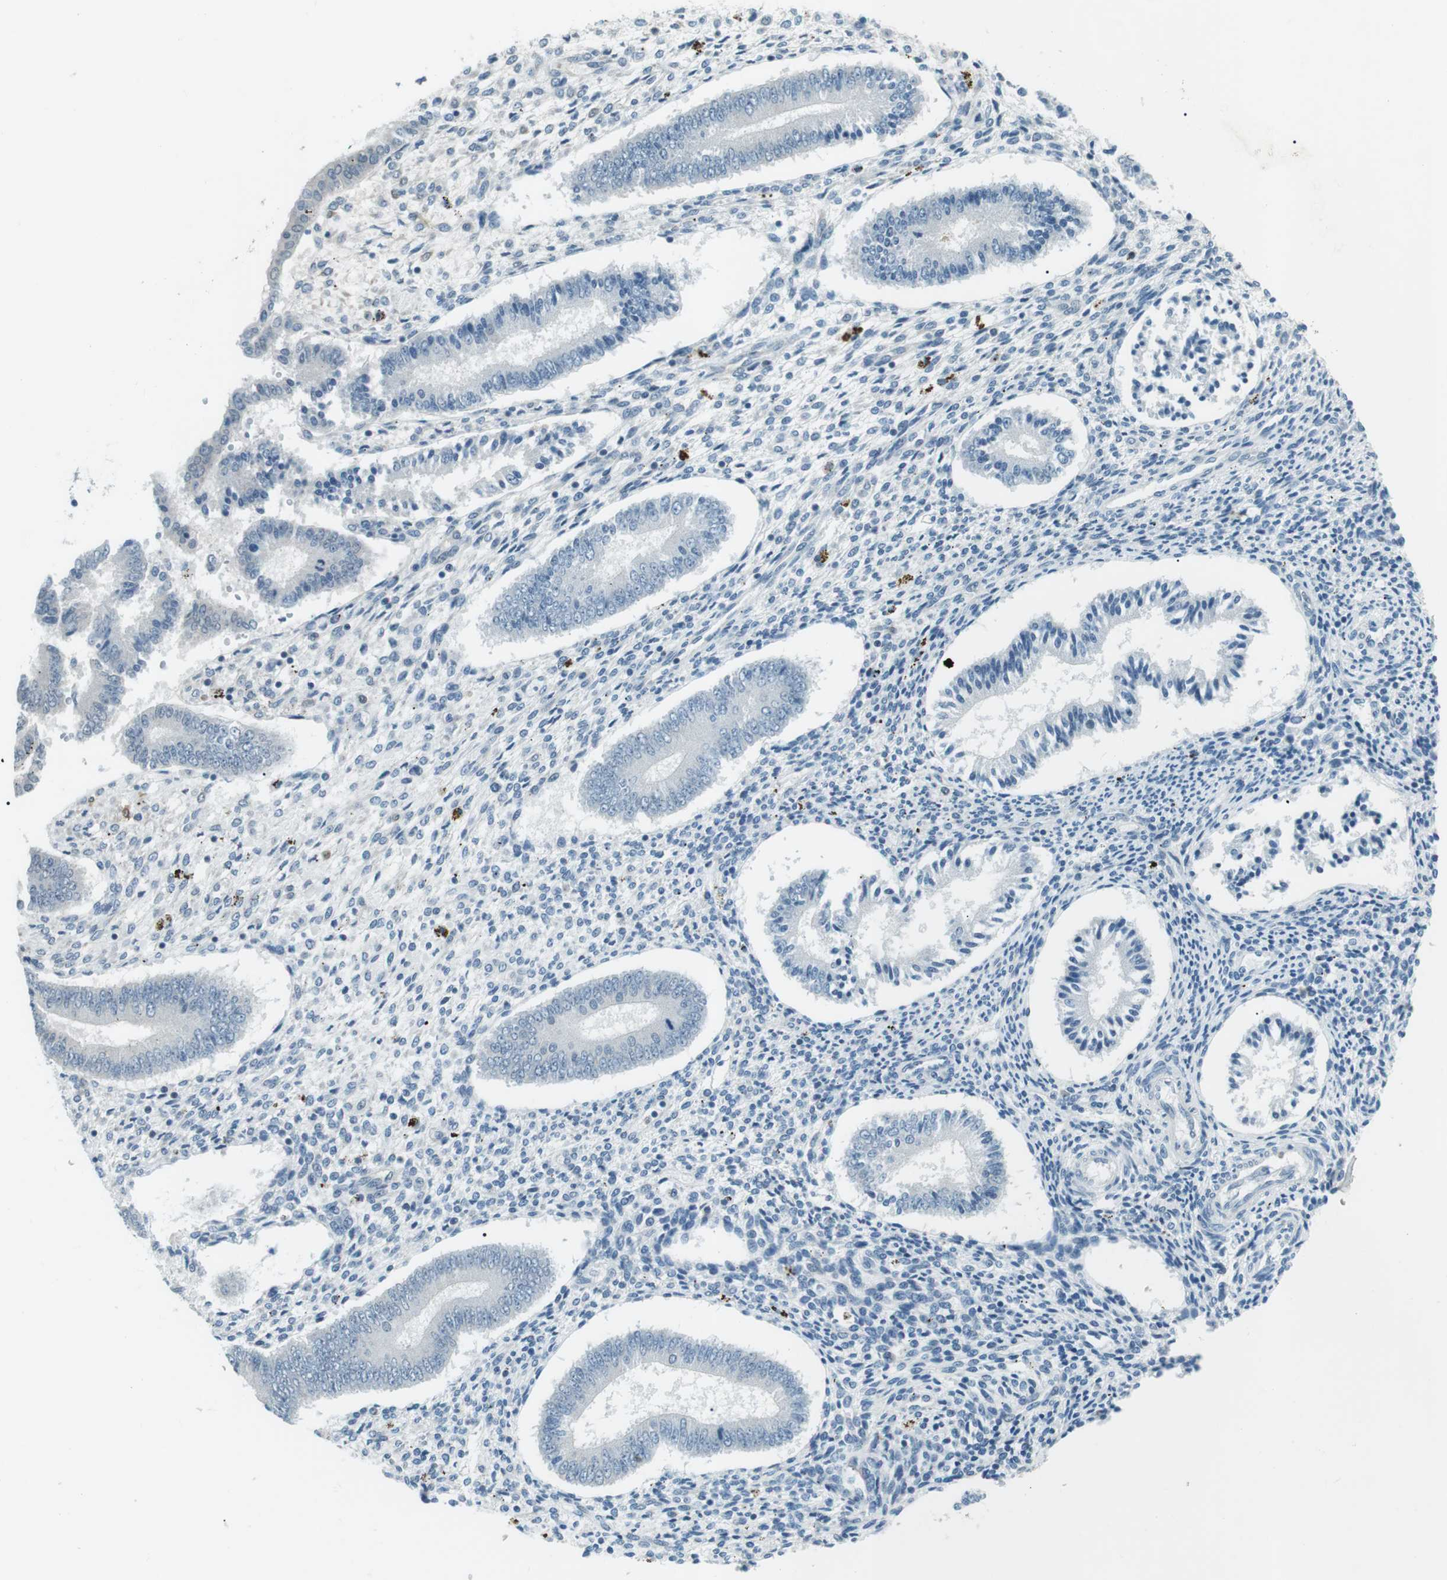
{"staining": {"intensity": "negative", "quantity": "none", "location": "none"}, "tissue": "endometrium", "cell_type": "Cells in endometrial stroma", "image_type": "normal", "snomed": [{"axis": "morphology", "description": "Normal tissue, NOS"}, {"axis": "topography", "description": "Endometrium"}], "caption": "Cells in endometrial stroma are negative for protein expression in unremarkable human endometrium. (DAB (3,3'-diaminobenzidine) immunohistochemistry with hematoxylin counter stain).", "gene": "ENSG00000289724", "patient": {"sex": "female", "age": 42}}